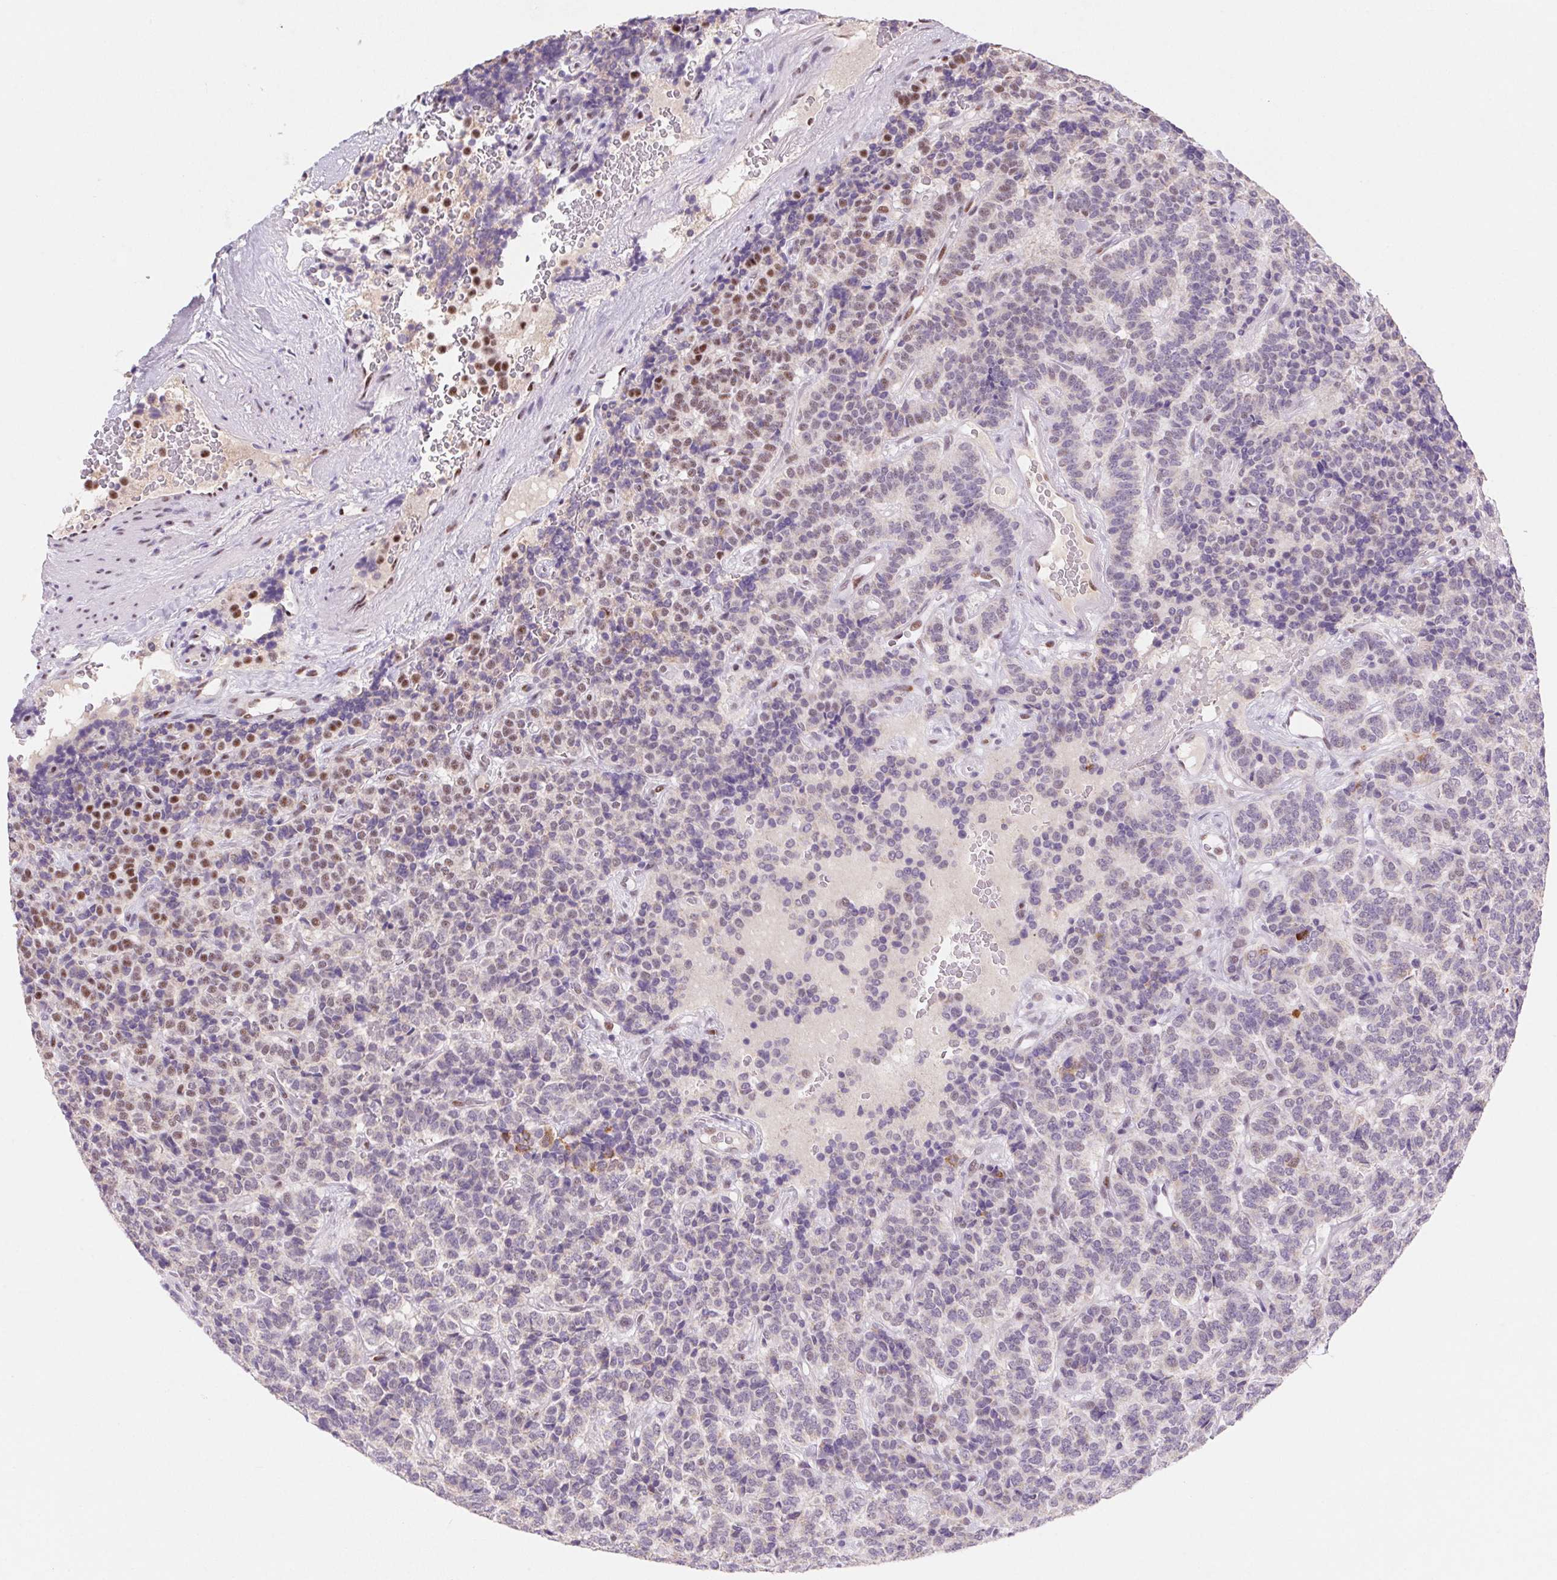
{"staining": {"intensity": "negative", "quantity": "none", "location": "none"}, "tissue": "carcinoid", "cell_type": "Tumor cells", "image_type": "cancer", "snomed": [{"axis": "morphology", "description": "Carcinoid, malignant, NOS"}, {"axis": "topography", "description": "Pancreas"}], "caption": "Immunohistochemical staining of human carcinoid (malignant) exhibits no significant expression in tumor cells.", "gene": "DPPA5", "patient": {"sex": "male", "age": 36}}